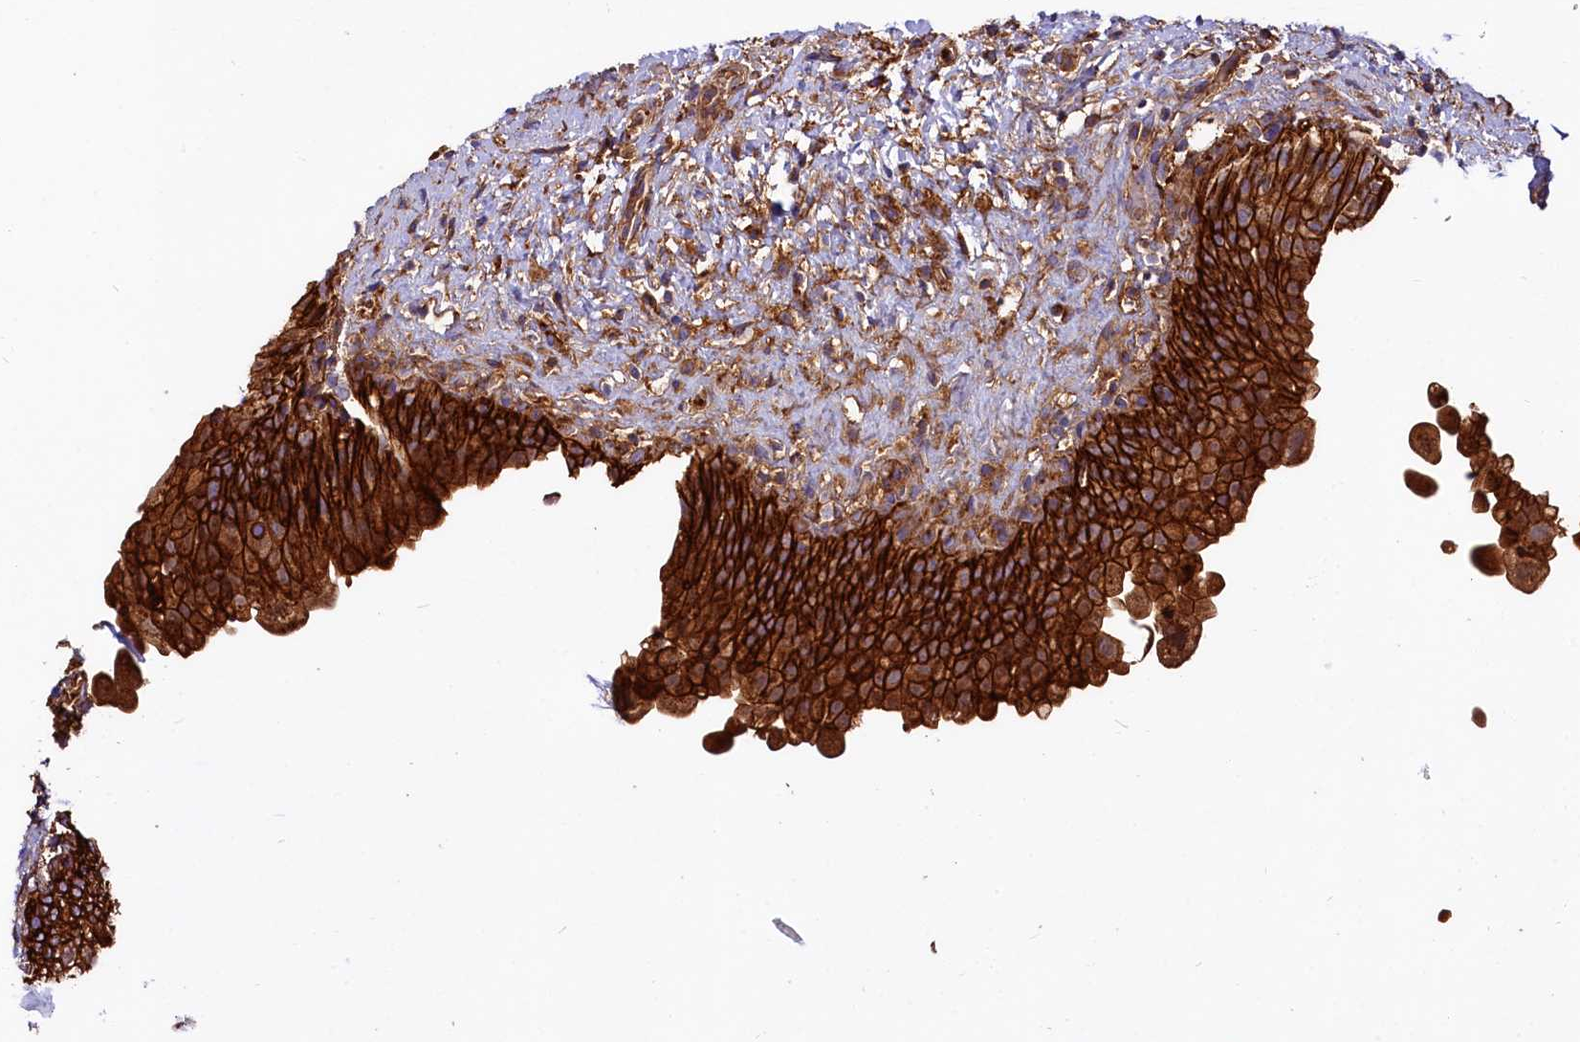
{"staining": {"intensity": "strong", "quantity": ">75%", "location": "cytoplasmic/membranous"}, "tissue": "urinary bladder", "cell_type": "Urothelial cells", "image_type": "normal", "snomed": [{"axis": "morphology", "description": "Normal tissue, NOS"}, {"axis": "topography", "description": "Urinary bladder"}], "caption": "Protein analysis of unremarkable urinary bladder displays strong cytoplasmic/membranous positivity in about >75% of urothelial cells.", "gene": "ANO6", "patient": {"sex": "female", "age": 27}}